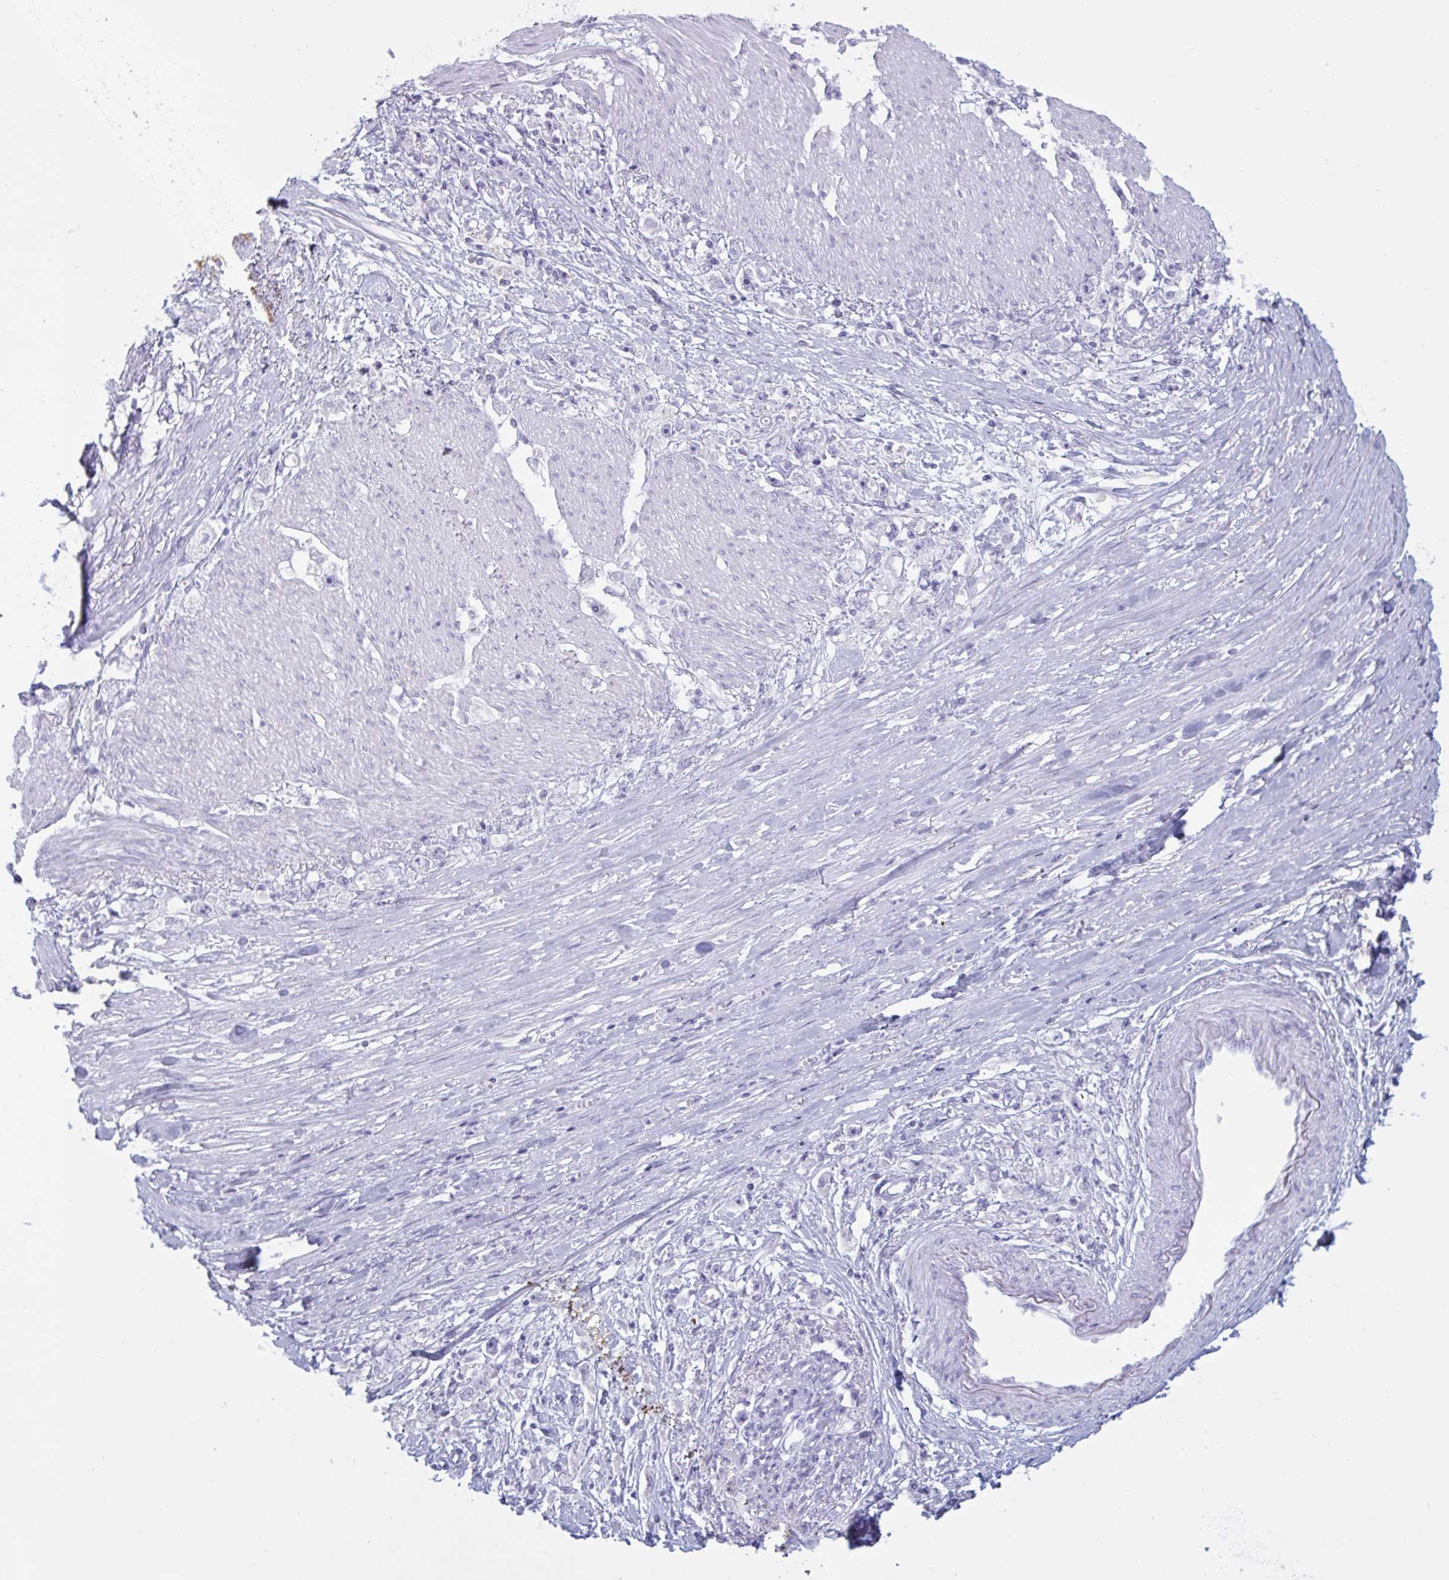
{"staining": {"intensity": "negative", "quantity": "none", "location": "none"}, "tissue": "stomach cancer", "cell_type": "Tumor cells", "image_type": "cancer", "snomed": [{"axis": "morphology", "description": "Adenocarcinoma, NOS"}, {"axis": "topography", "description": "Stomach"}], "caption": "Tumor cells are negative for protein expression in human stomach adenocarcinoma.", "gene": "BBS10", "patient": {"sex": "female", "age": 59}}